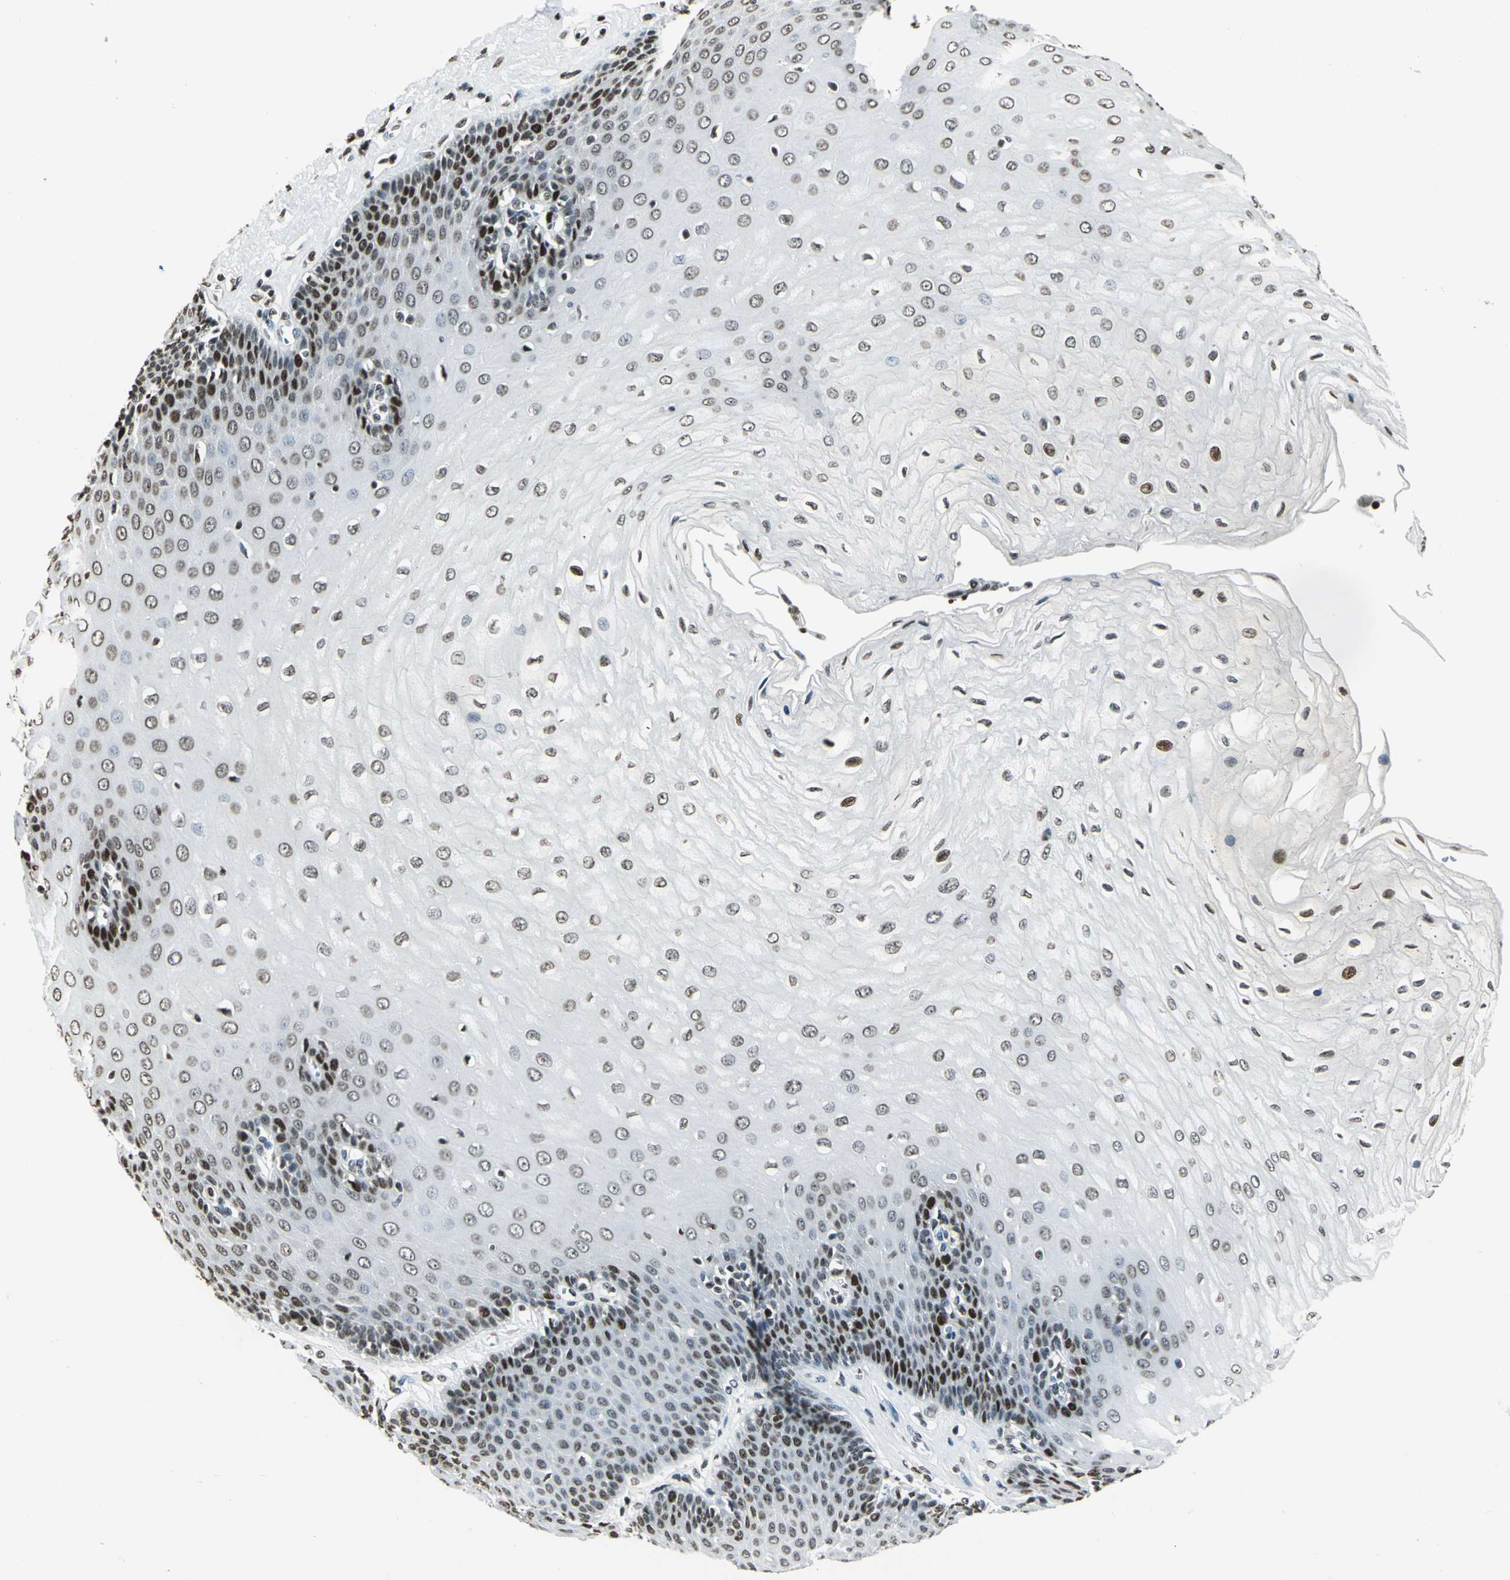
{"staining": {"intensity": "strong", "quantity": "25%-75%", "location": "nuclear"}, "tissue": "esophagus", "cell_type": "Squamous epithelial cells", "image_type": "normal", "snomed": [{"axis": "morphology", "description": "Normal tissue, NOS"}, {"axis": "morphology", "description": "Squamous cell carcinoma, NOS"}, {"axis": "topography", "description": "Esophagus"}], "caption": "A high amount of strong nuclear staining is appreciated in about 25%-75% of squamous epithelial cells in unremarkable esophagus. (DAB = brown stain, brightfield microscopy at high magnification).", "gene": "MCM4", "patient": {"sex": "male", "age": 65}}